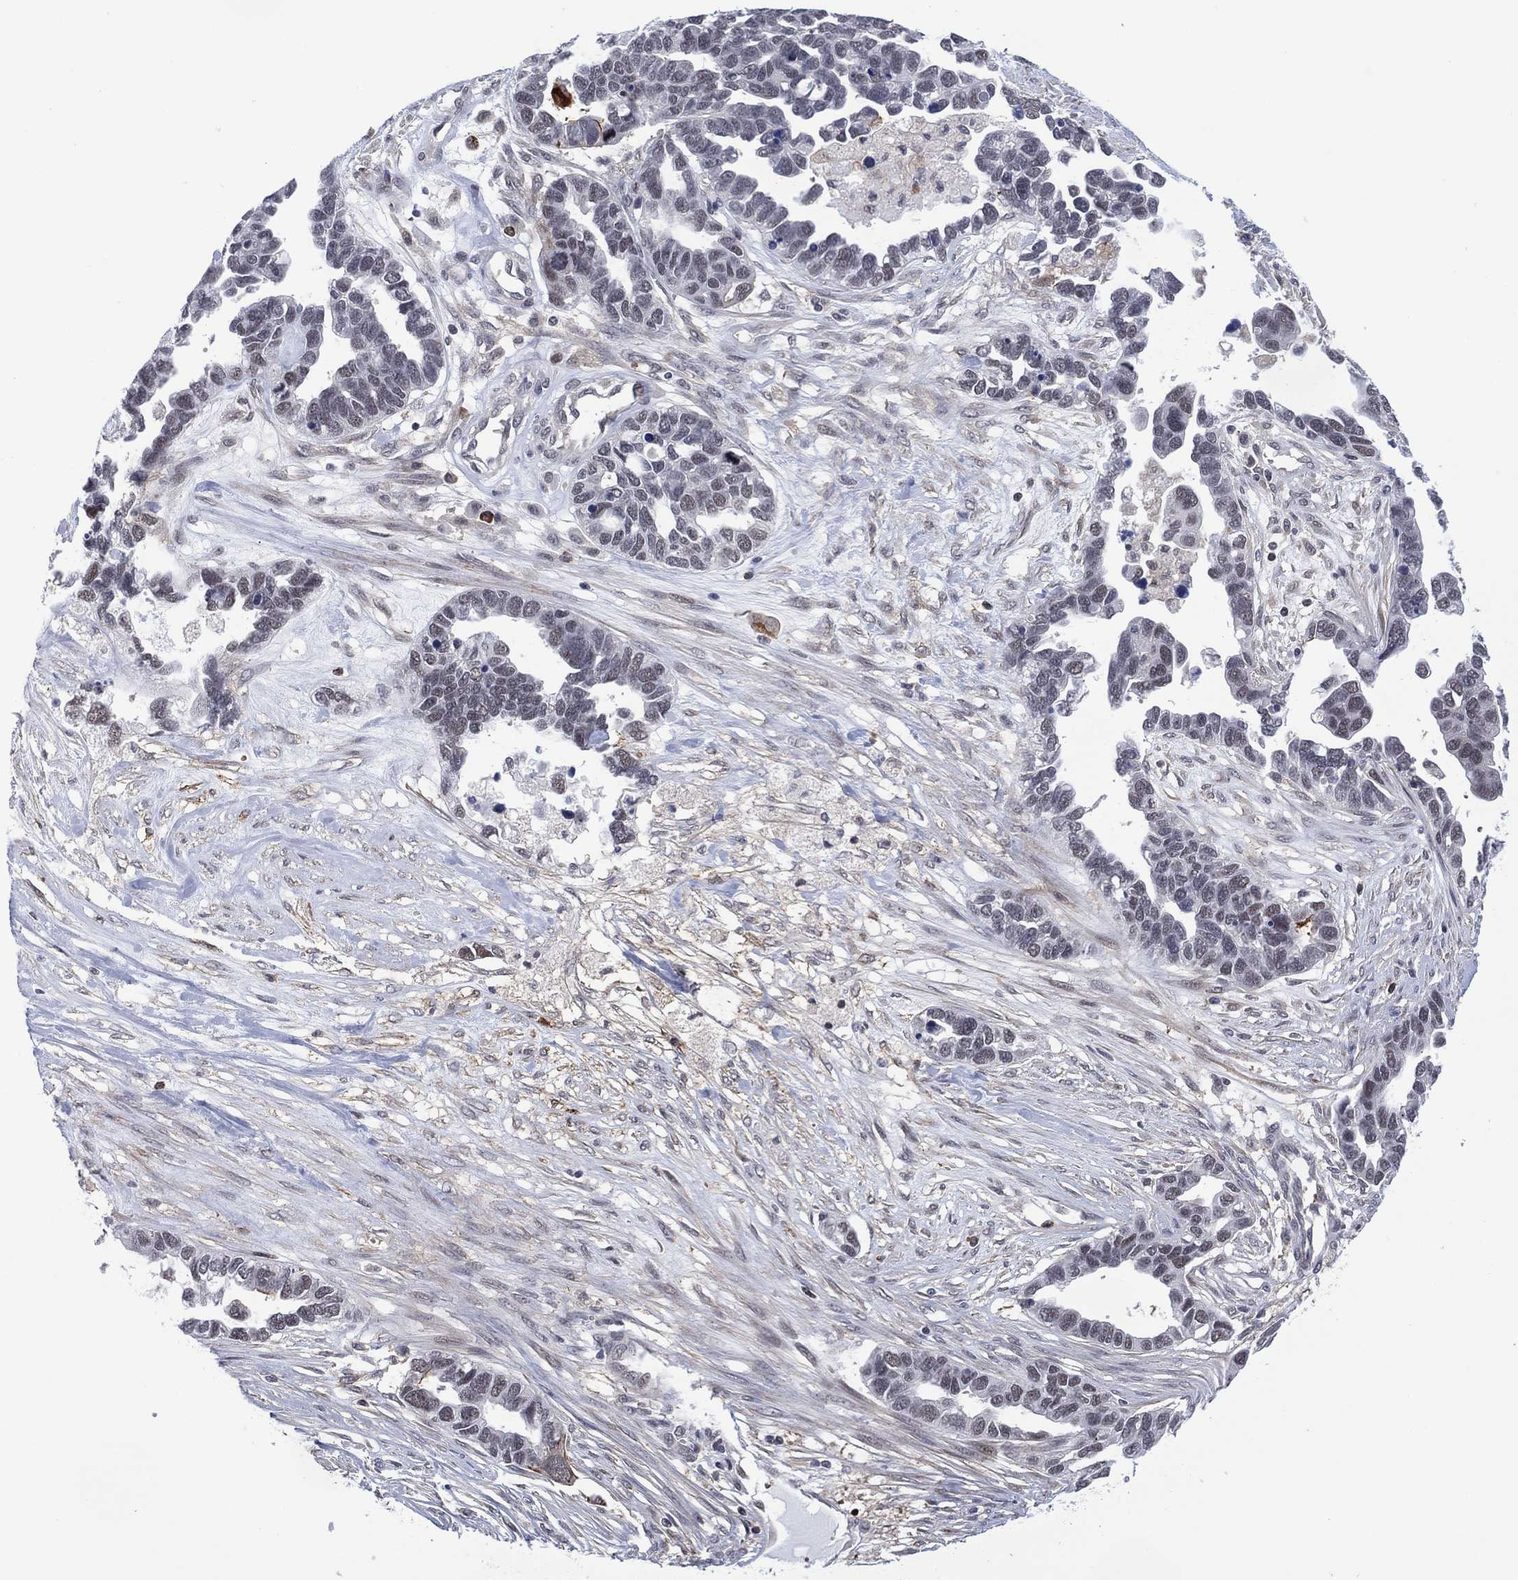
{"staining": {"intensity": "negative", "quantity": "none", "location": "none"}, "tissue": "ovarian cancer", "cell_type": "Tumor cells", "image_type": "cancer", "snomed": [{"axis": "morphology", "description": "Cystadenocarcinoma, serous, NOS"}, {"axis": "topography", "description": "Ovary"}], "caption": "A histopathology image of human serous cystadenocarcinoma (ovarian) is negative for staining in tumor cells.", "gene": "DPP4", "patient": {"sex": "female", "age": 54}}